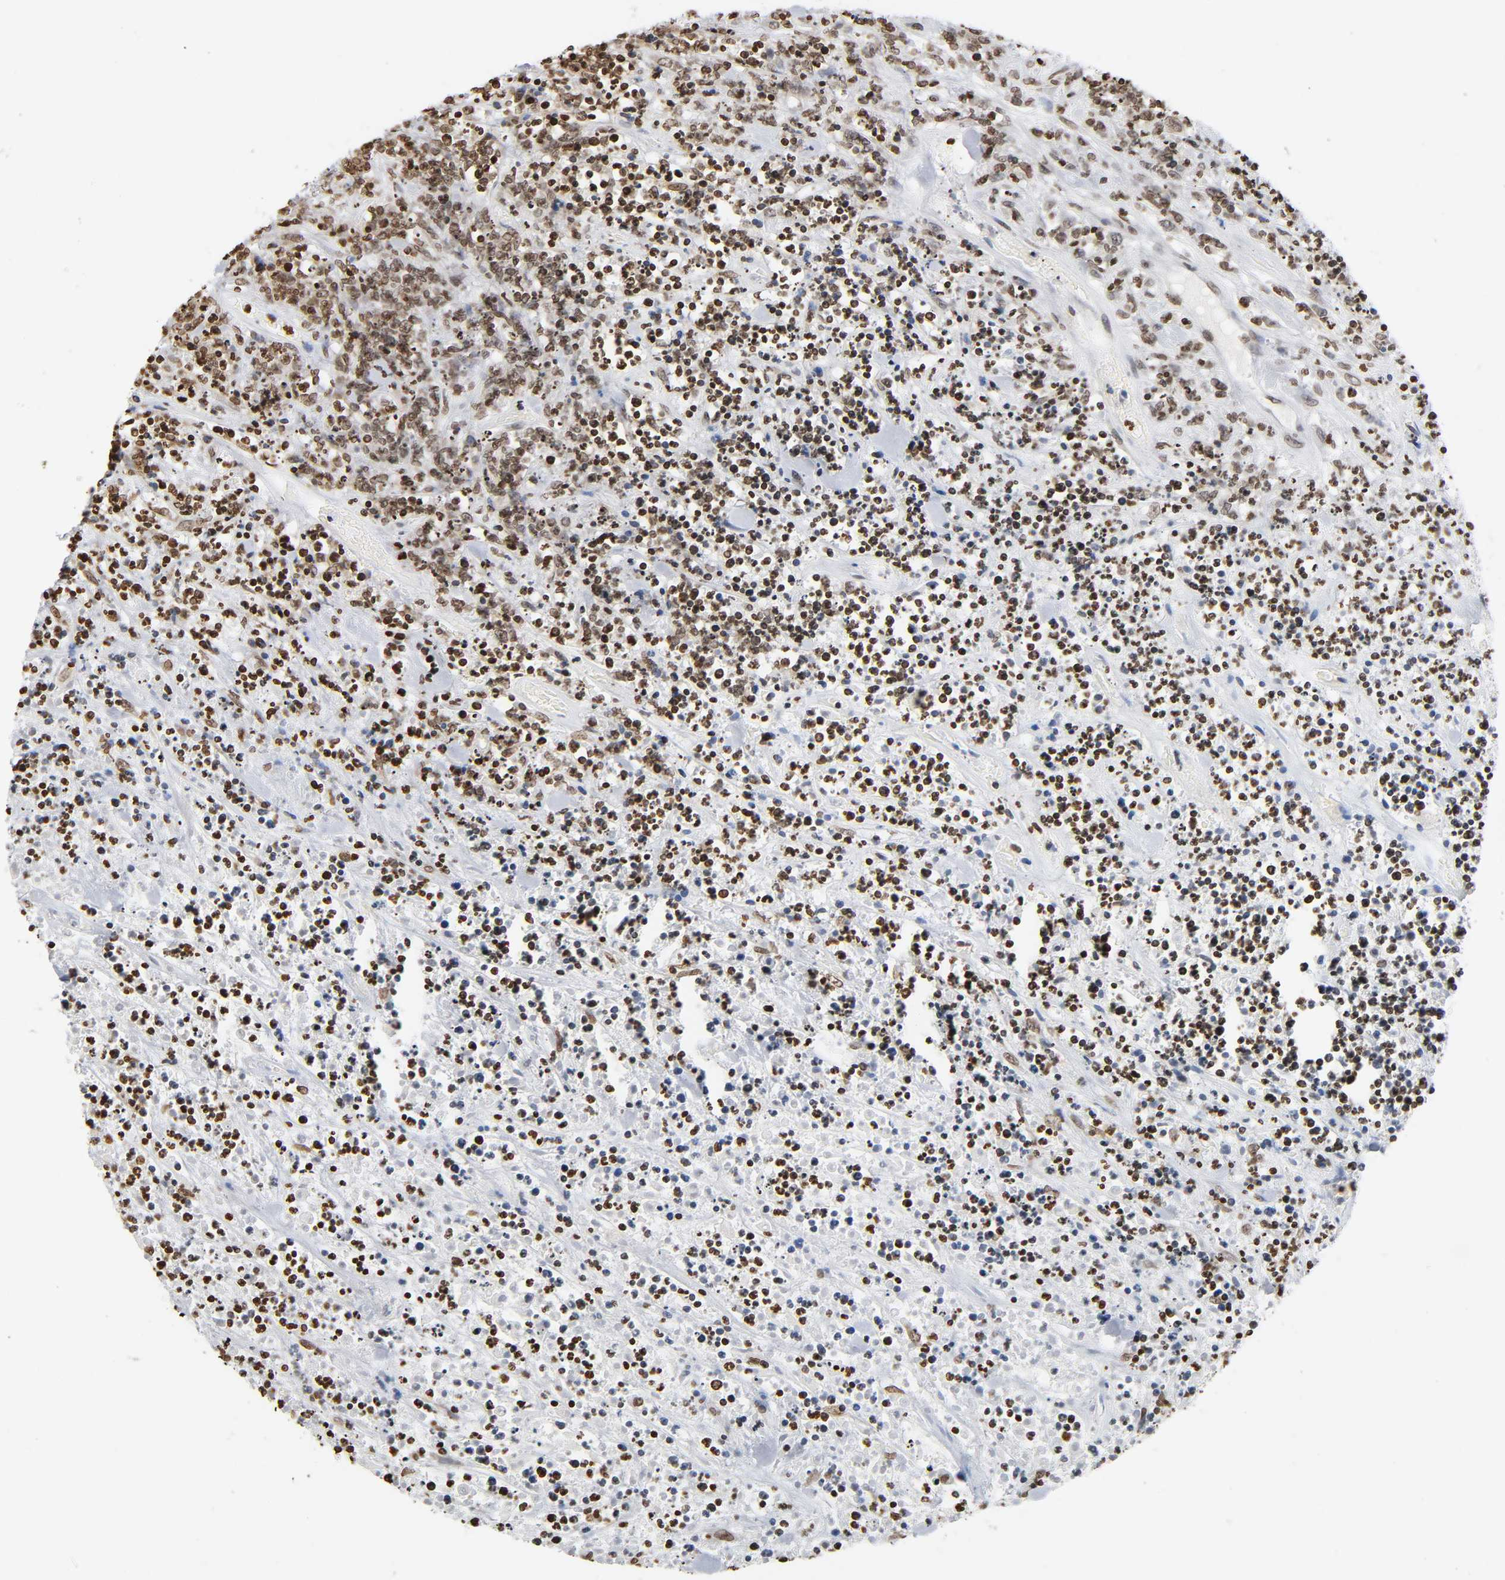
{"staining": {"intensity": "moderate", "quantity": ">75%", "location": "nuclear"}, "tissue": "lymphoma", "cell_type": "Tumor cells", "image_type": "cancer", "snomed": [{"axis": "morphology", "description": "Malignant lymphoma, non-Hodgkin's type, High grade"}, {"axis": "topography", "description": "Soft tissue"}], "caption": "Immunohistochemical staining of human lymphoma exhibits moderate nuclear protein staining in about >75% of tumor cells. (Stains: DAB in brown, nuclei in blue, Microscopy: brightfield microscopy at high magnification).", "gene": "HOXA6", "patient": {"sex": "male", "age": 18}}